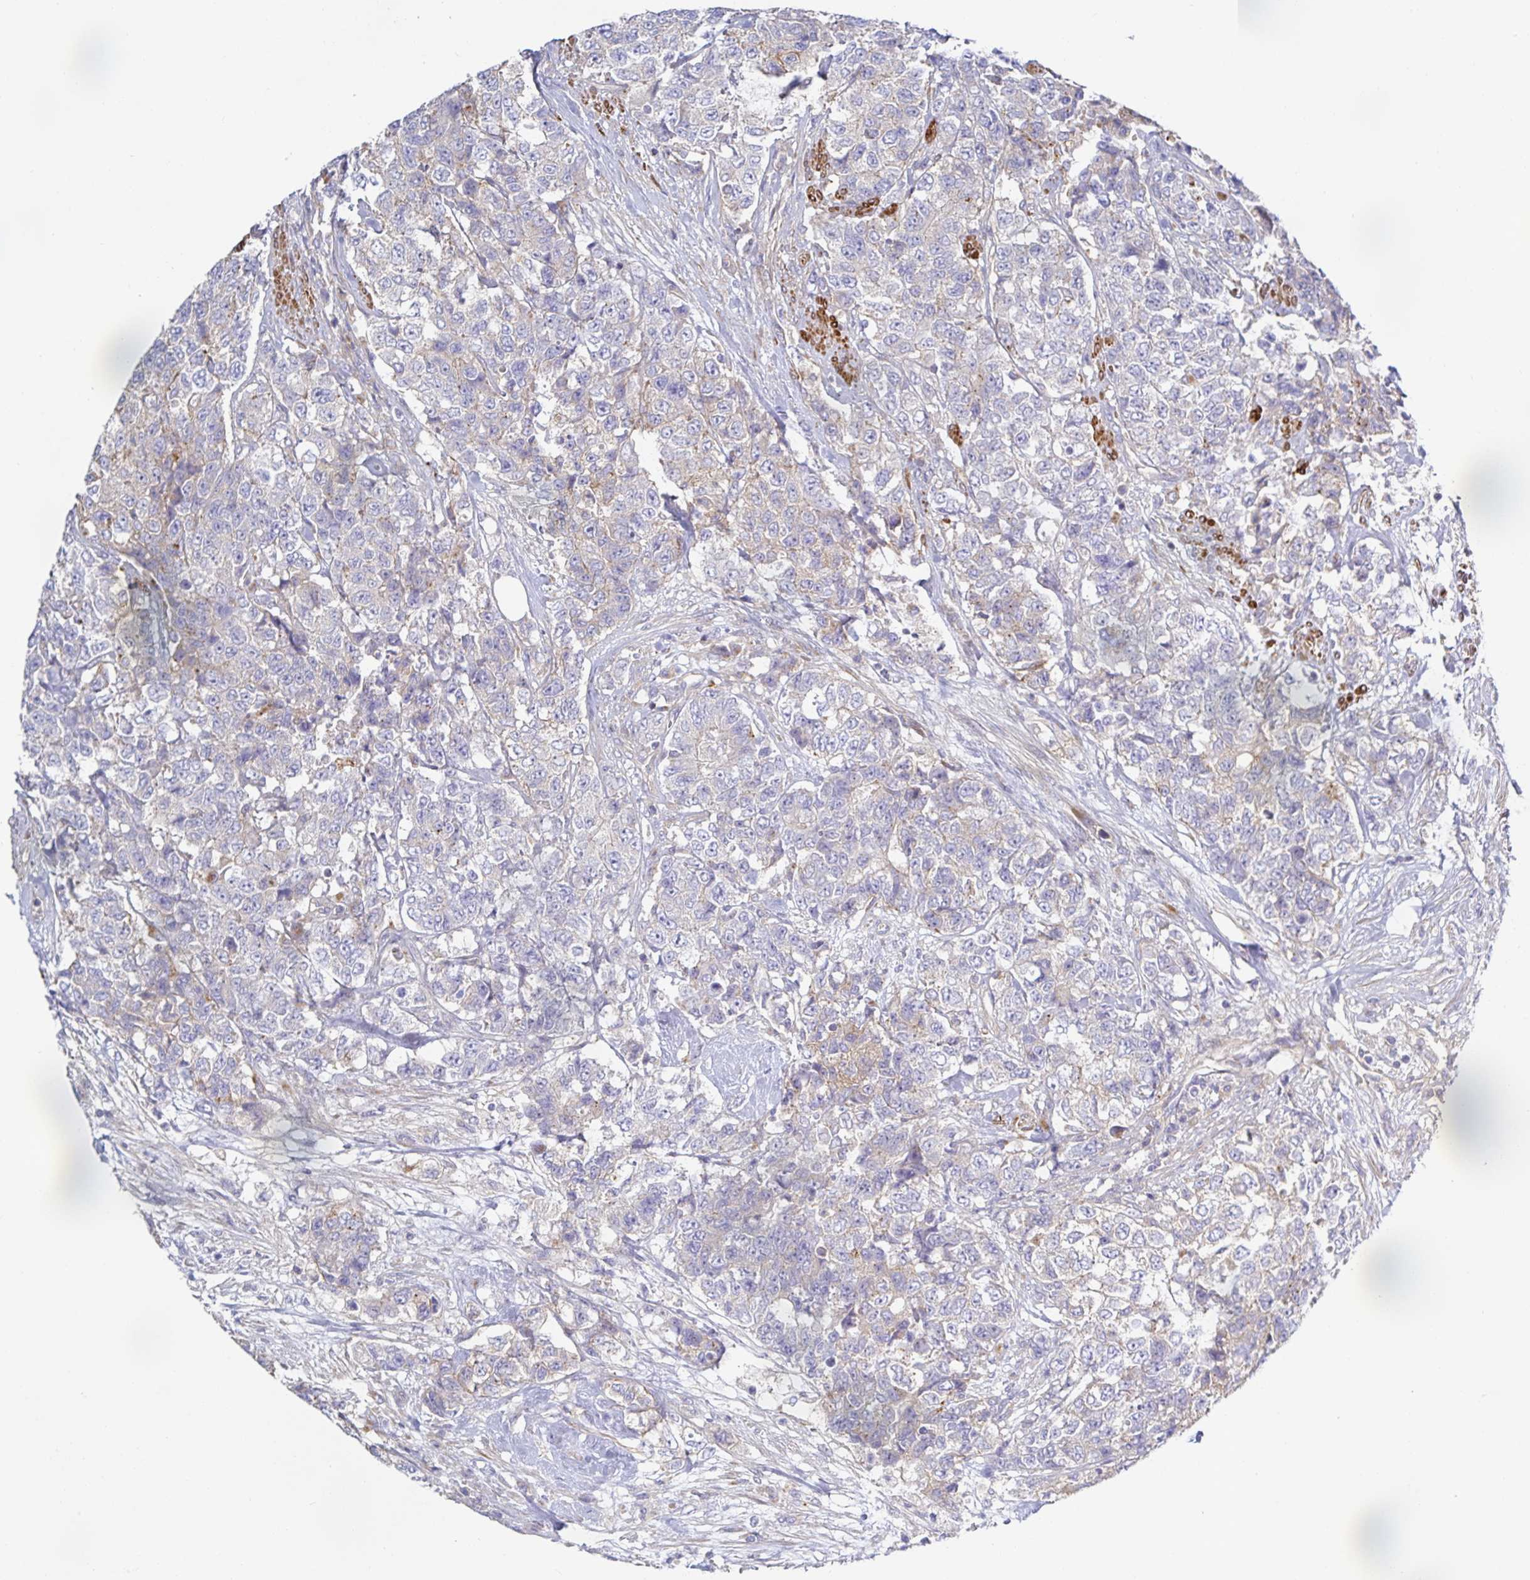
{"staining": {"intensity": "weak", "quantity": "25%-75%", "location": "cytoplasmic/membranous"}, "tissue": "urothelial cancer", "cell_type": "Tumor cells", "image_type": "cancer", "snomed": [{"axis": "morphology", "description": "Urothelial carcinoma, High grade"}, {"axis": "topography", "description": "Urinary bladder"}], "caption": "Human high-grade urothelial carcinoma stained with a brown dye shows weak cytoplasmic/membranous positive positivity in approximately 25%-75% of tumor cells.", "gene": "METTL22", "patient": {"sex": "female", "age": 78}}